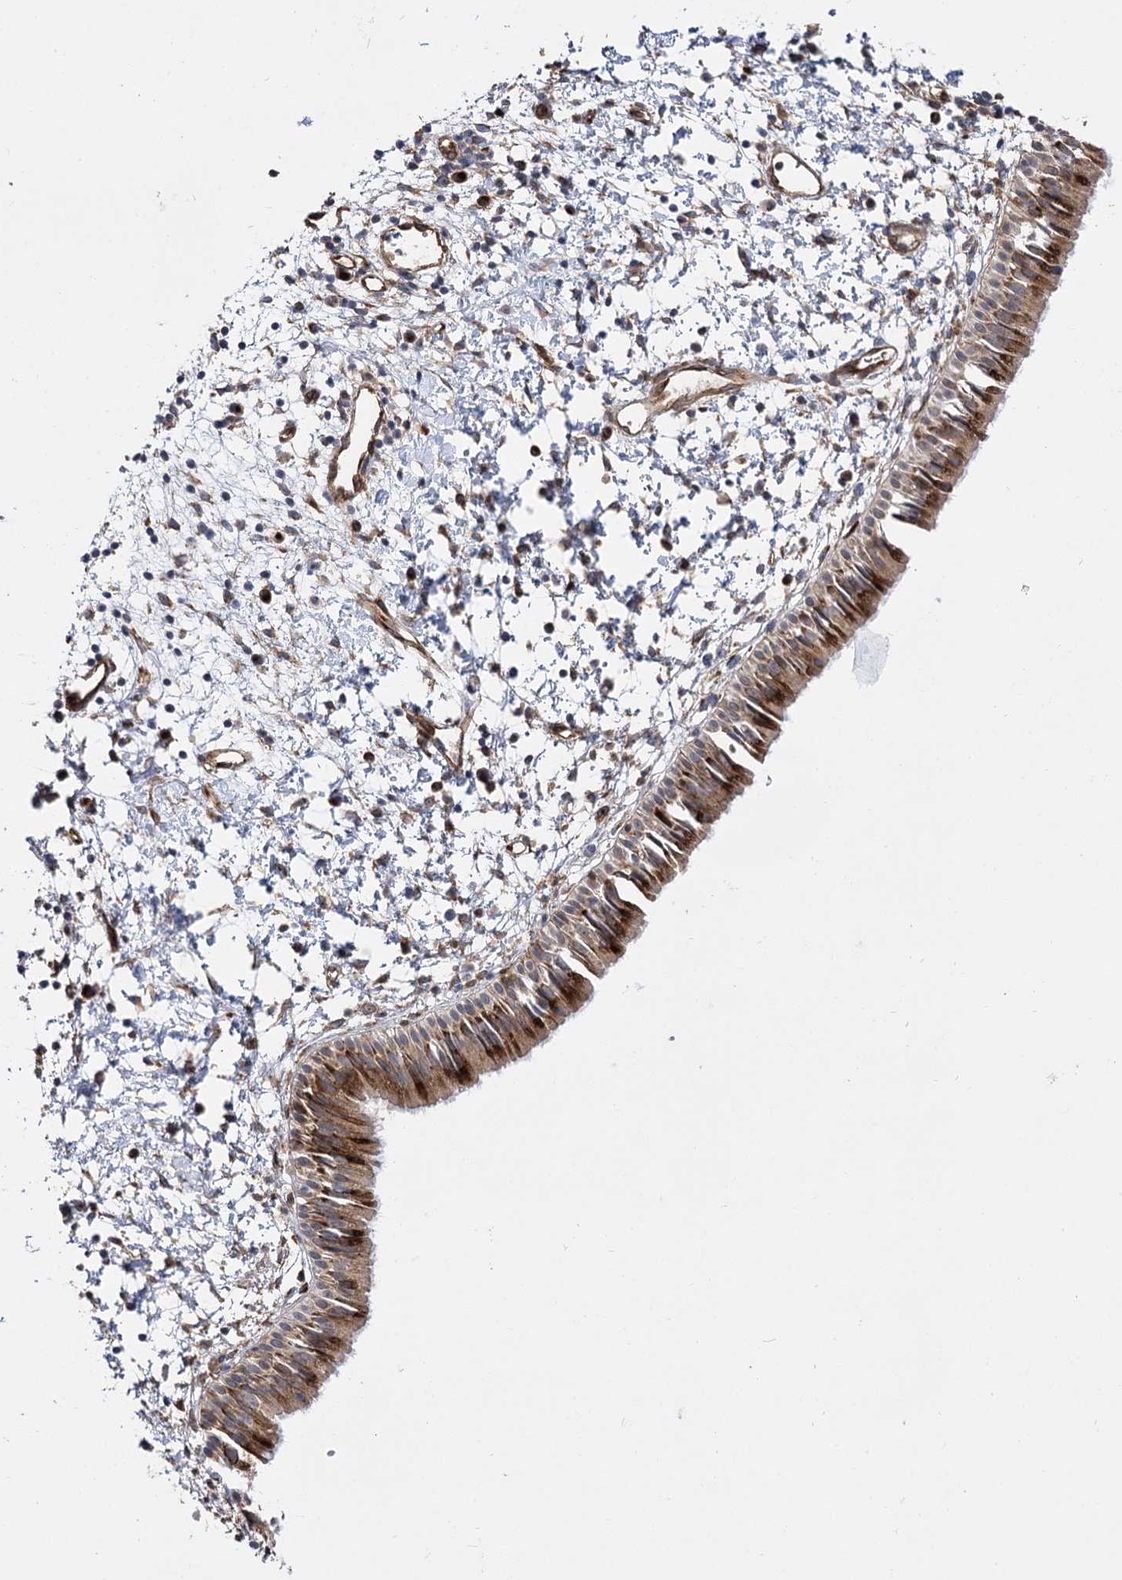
{"staining": {"intensity": "strong", "quantity": ">75%", "location": "cytoplasmic/membranous"}, "tissue": "nasopharynx", "cell_type": "Respiratory epithelial cells", "image_type": "normal", "snomed": [{"axis": "morphology", "description": "Normal tissue, NOS"}, {"axis": "topography", "description": "Nasopharynx"}], "caption": "Protein staining by immunohistochemistry exhibits strong cytoplasmic/membranous staining in approximately >75% of respiratory epithelial cells in normal nasopharynx. (Stains: DAB (3,3'-diaminobenzidine) in brown, nuclei in blue, Microscopy: brightfield microscopy at high magnification).", "gene": "ARHGAP31", "patient": {"sex": "male", "age": 22}}